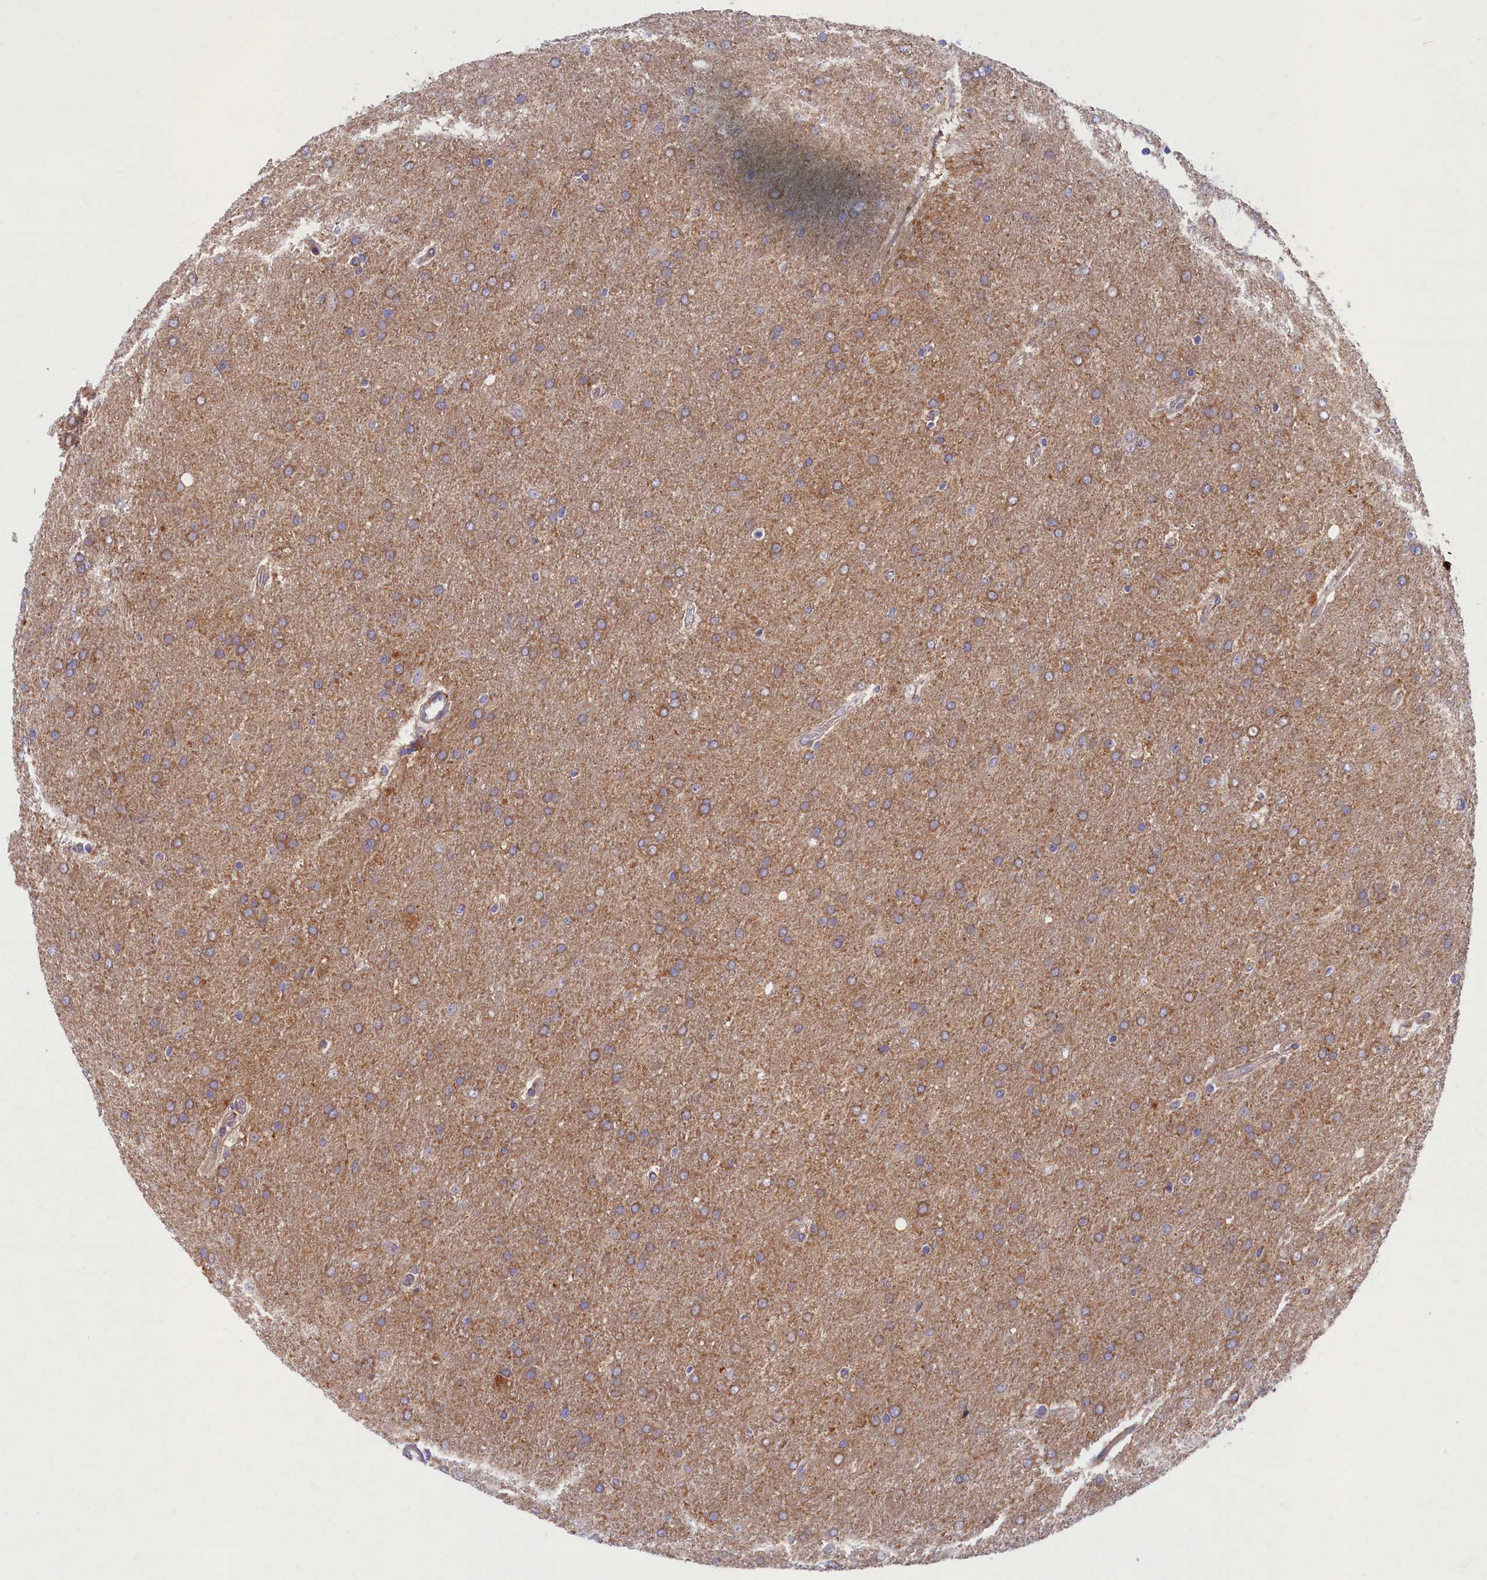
{"staining": {"intensity": "moderate", "quantity": ">75%", "location": "cytoplasmic/membranous"}, "tissue": "glioma", "cell_type": "Tumor cells", "image_type": "cancer", "snomed": [{"axis": "morphology", "description": "Glioma, malignant, Low grade"}, {"axis": "topography", "description": "Brain"}], "caption": "Human low-grade glioma (malignant) stained with a brown dye demonstrates moderate cytoplasmic/membranous positive positivity in approximately >75% of tumor cells.", "gene": "MRPS25", "patient": {"sex": "female", "age": 32}}